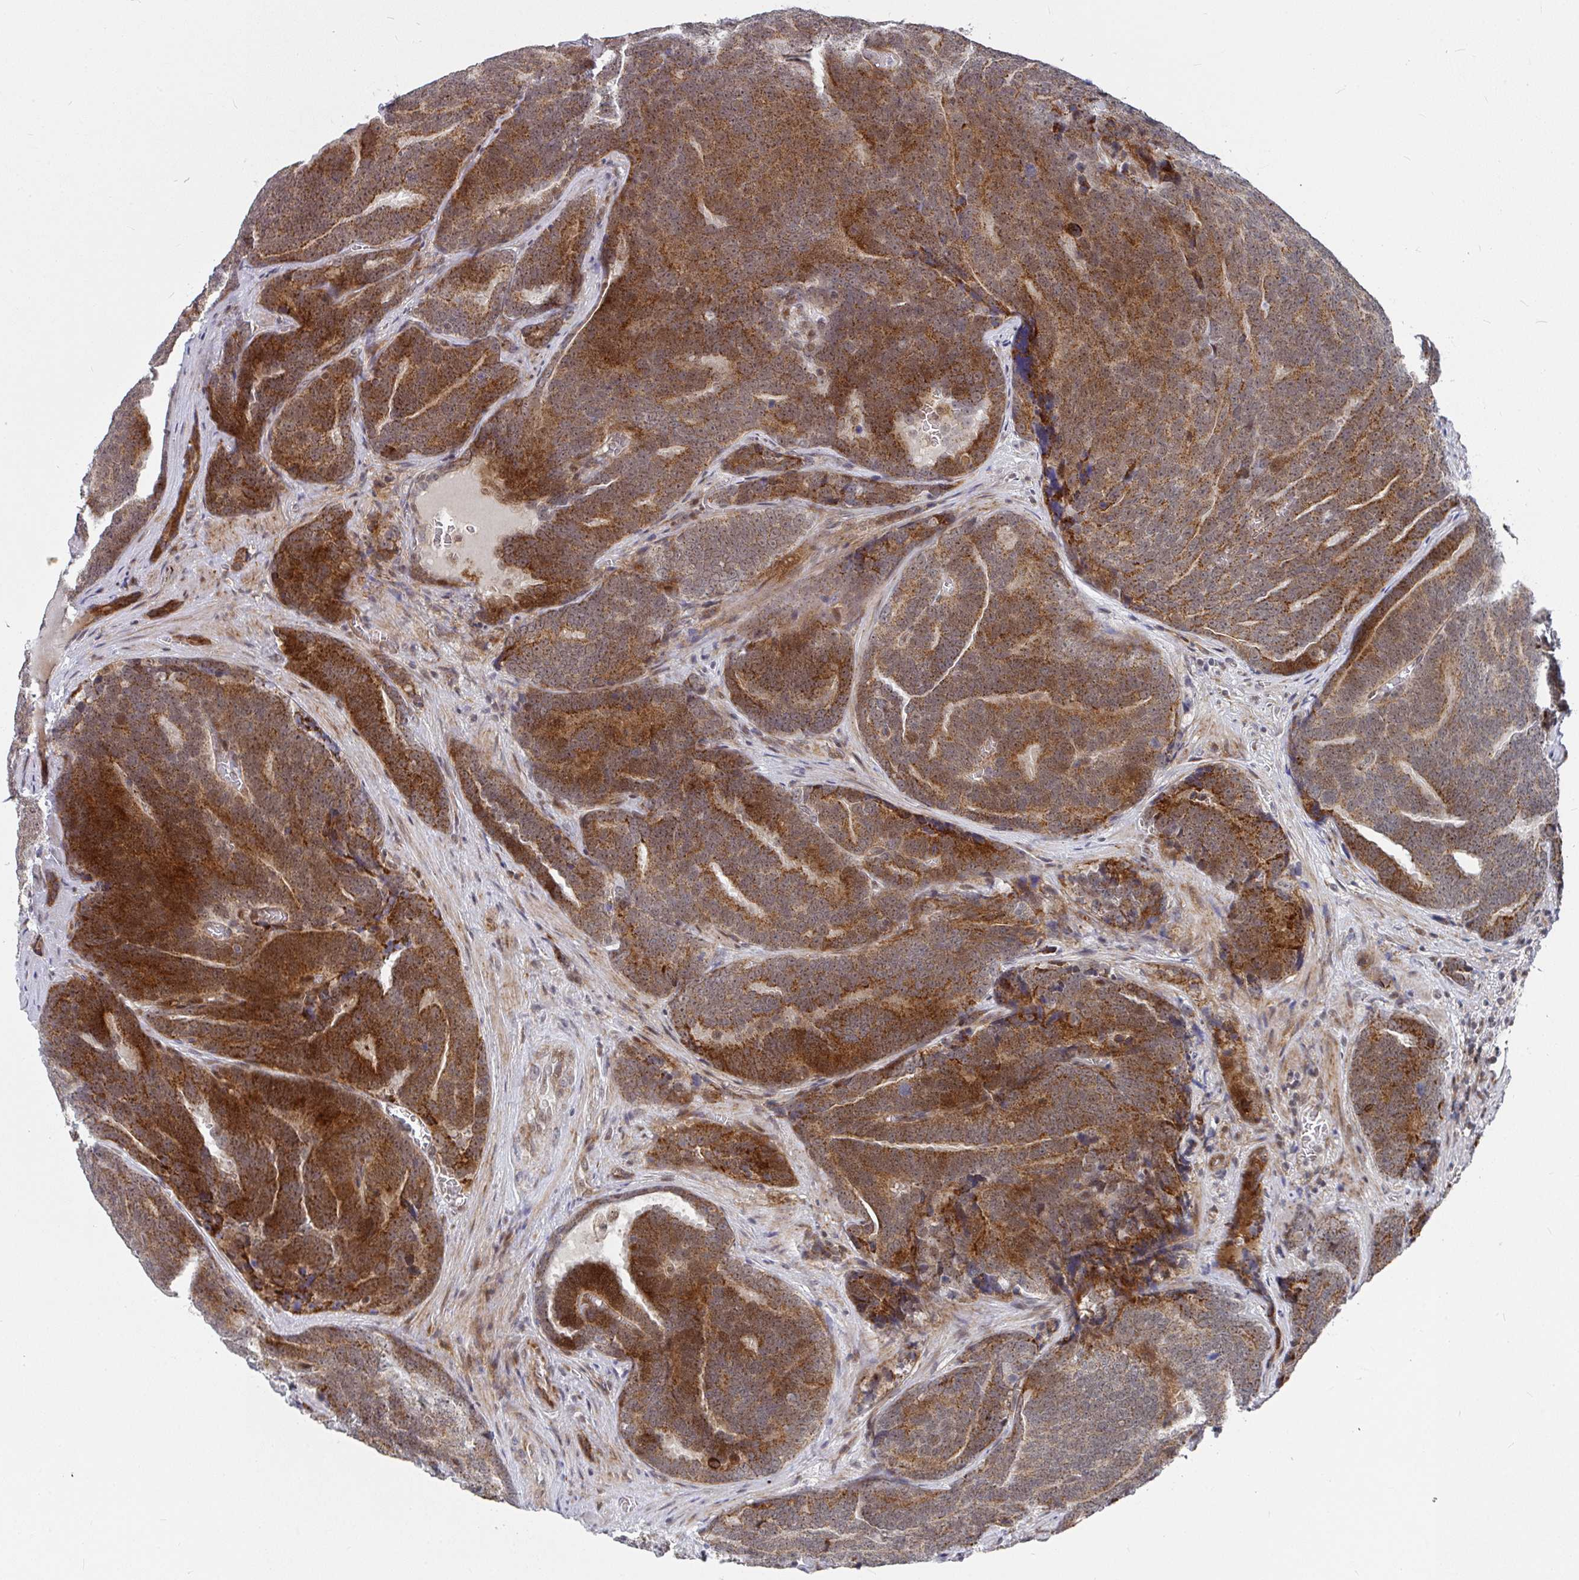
{"staining": {"intensity": "moderate", "quantity": ">75%", "location": "cytoplasmic/membranous"}, "tissue": "prostate cancer", "cell_type": "Tumor cells", "image_type": "cancer", "snomed": [{"axis": "morphology", "description": "Adenocarcinoma, Low grade"}, {"axis": "topography", "description": "Prostate"}], "caption": "Human prostate cancer stained for a protein (brown) demonstrates moderate cytoplasmic/membranous positive positivity in approximately >75% of tumor cells.", "gene": "RBBP5", "patient": {"sex": "male", "age": 62}}